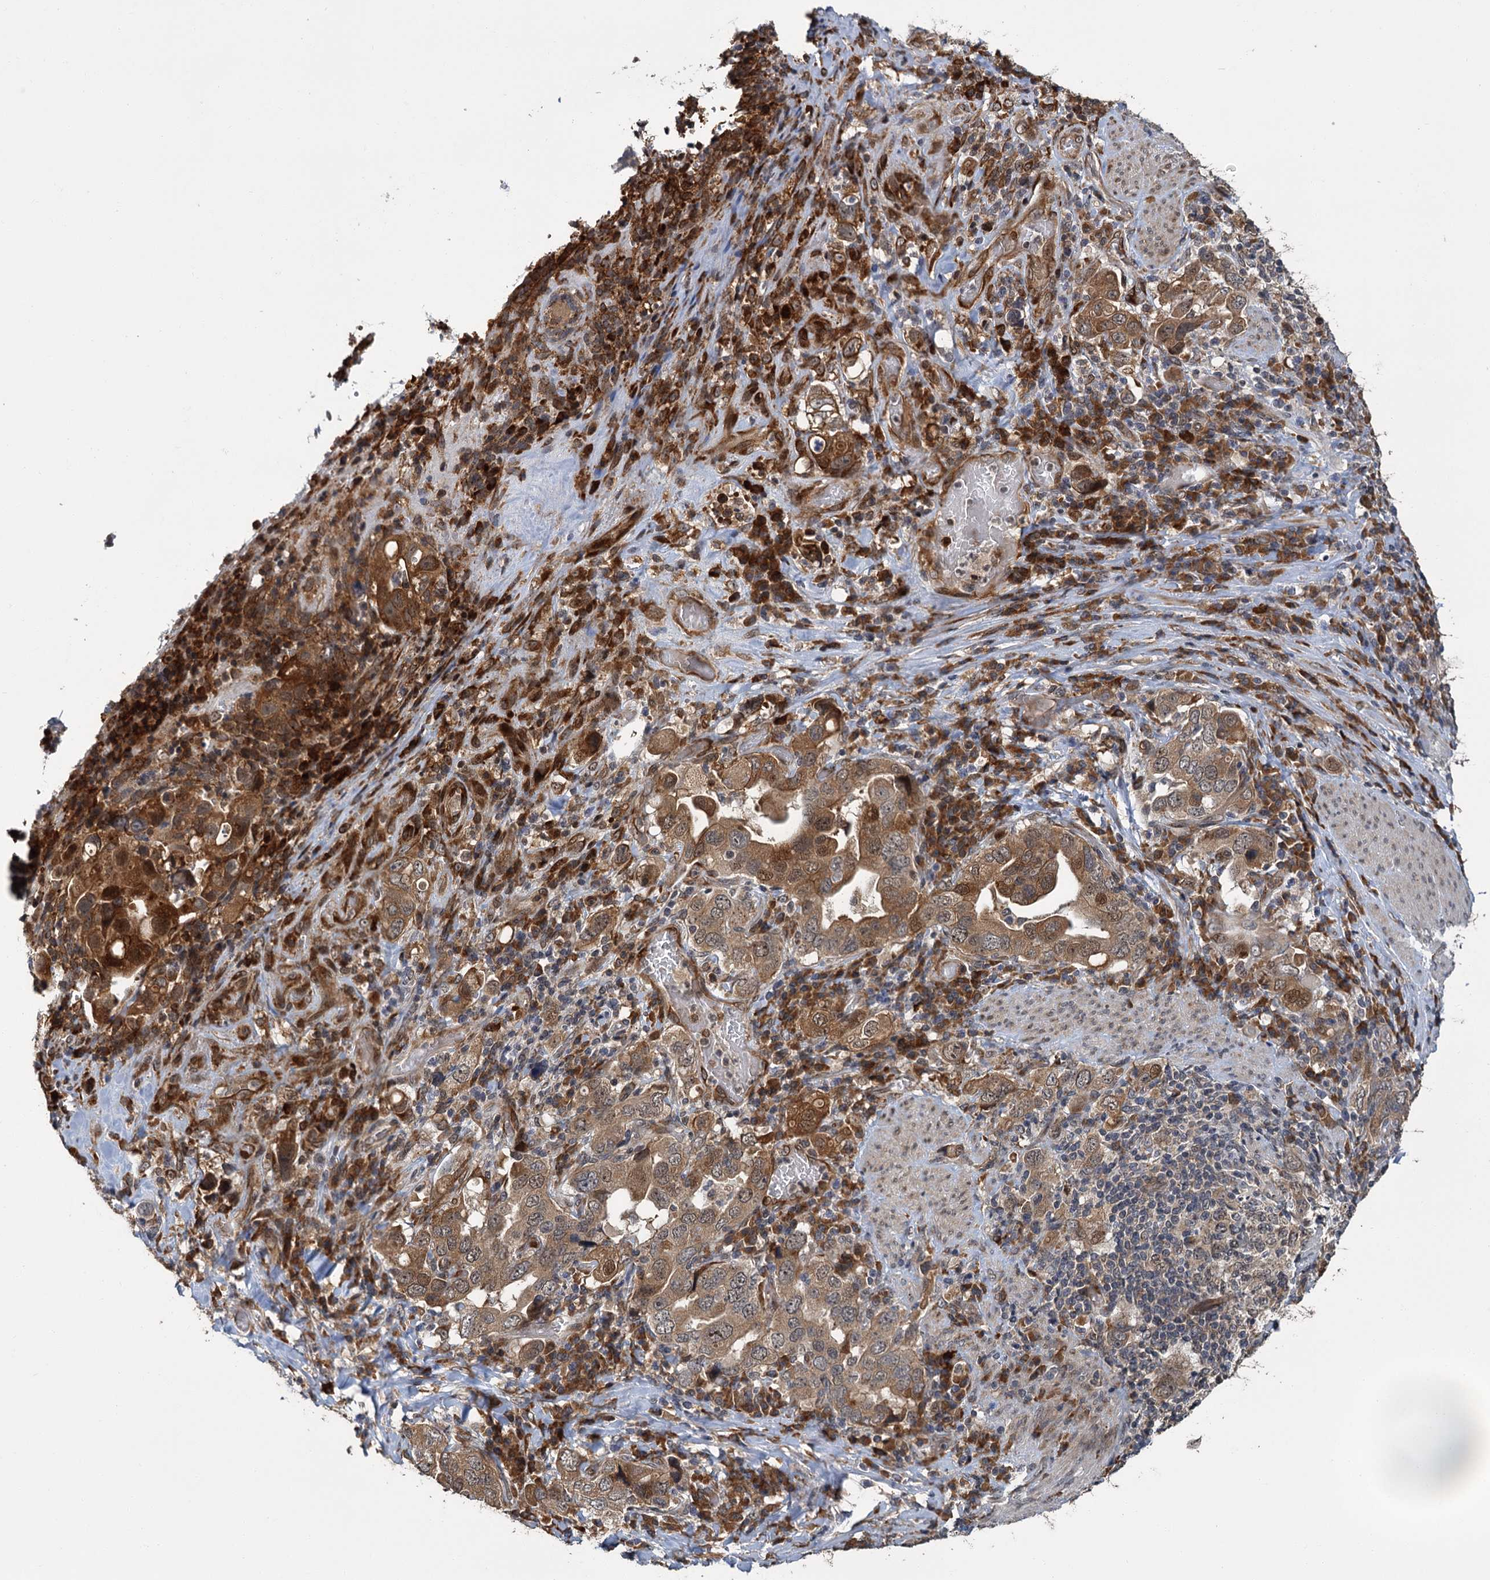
{"staining": {"intensity": "moderate", "quantity": ">75%", "location": "cytoplasmic/membranous"}, "tissue": "stomach cancer", "cell_type": "Tumor cells", "image_type": "cancer", "snomed": [{"axis": "morphology", "description": "Adenocarcinoma, NOS"}, {"axis": "topography", "description": "Stomach, upper"}], "caption": "IHC histopathology image of neoplastic tissue: adenocarcinoma (stomach) stained using immunohistochemistry demonstrates medium levels of moderate protein expression localized specifically in the cytoplasmic/membranous of tumor cells, appearing as a cytoplasmic/membranous brown color.", "gene": "KANSL2", "patient": {"sex": "male", "age": 62}}